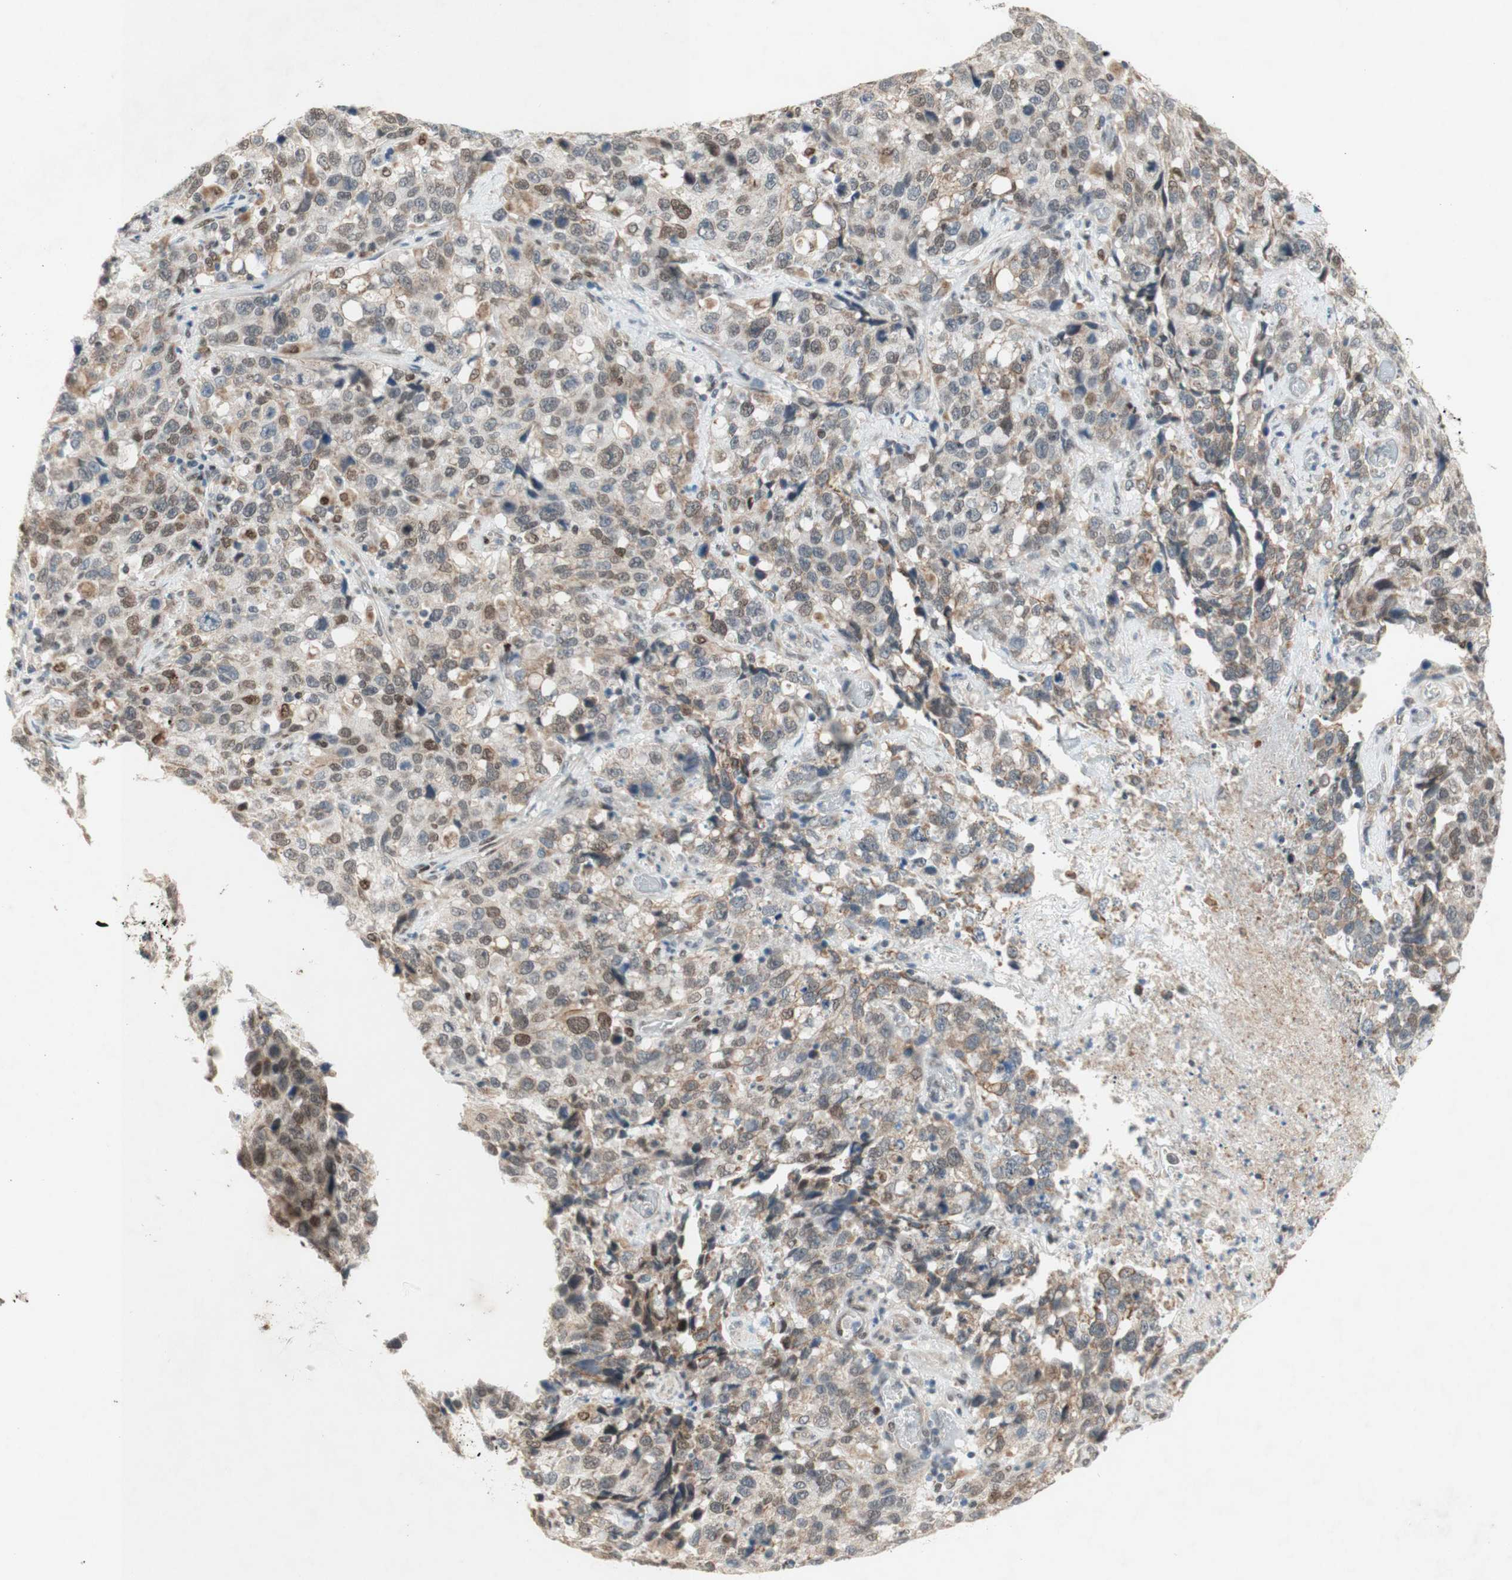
{"staining": {"intensity": "weak", "quantity": "25%-75%", "location": "cytoplasmic/membranous,nuclear"}, "tissue": "stomach cancer", "cell_type": "Tumor cells", "image_type": "cancer", "snomed": [{"axis": "morphology", "description": "Normal tissue, NOS"}, {"axis": "morphology", "description": "Adenocarcinoma, NOS"}, {"axis": "topography", "description": "Stomach"}], "caption": "There is low levels of weak cytoplasmic/membranous and nuclear expression in tumor cells of stomach cancer (adenocarcinoma), as demonstrated by immunohistochemical staining (brown color).", "gene": "DNMT3A", "patient": {"sex": "male", "age": 48}}